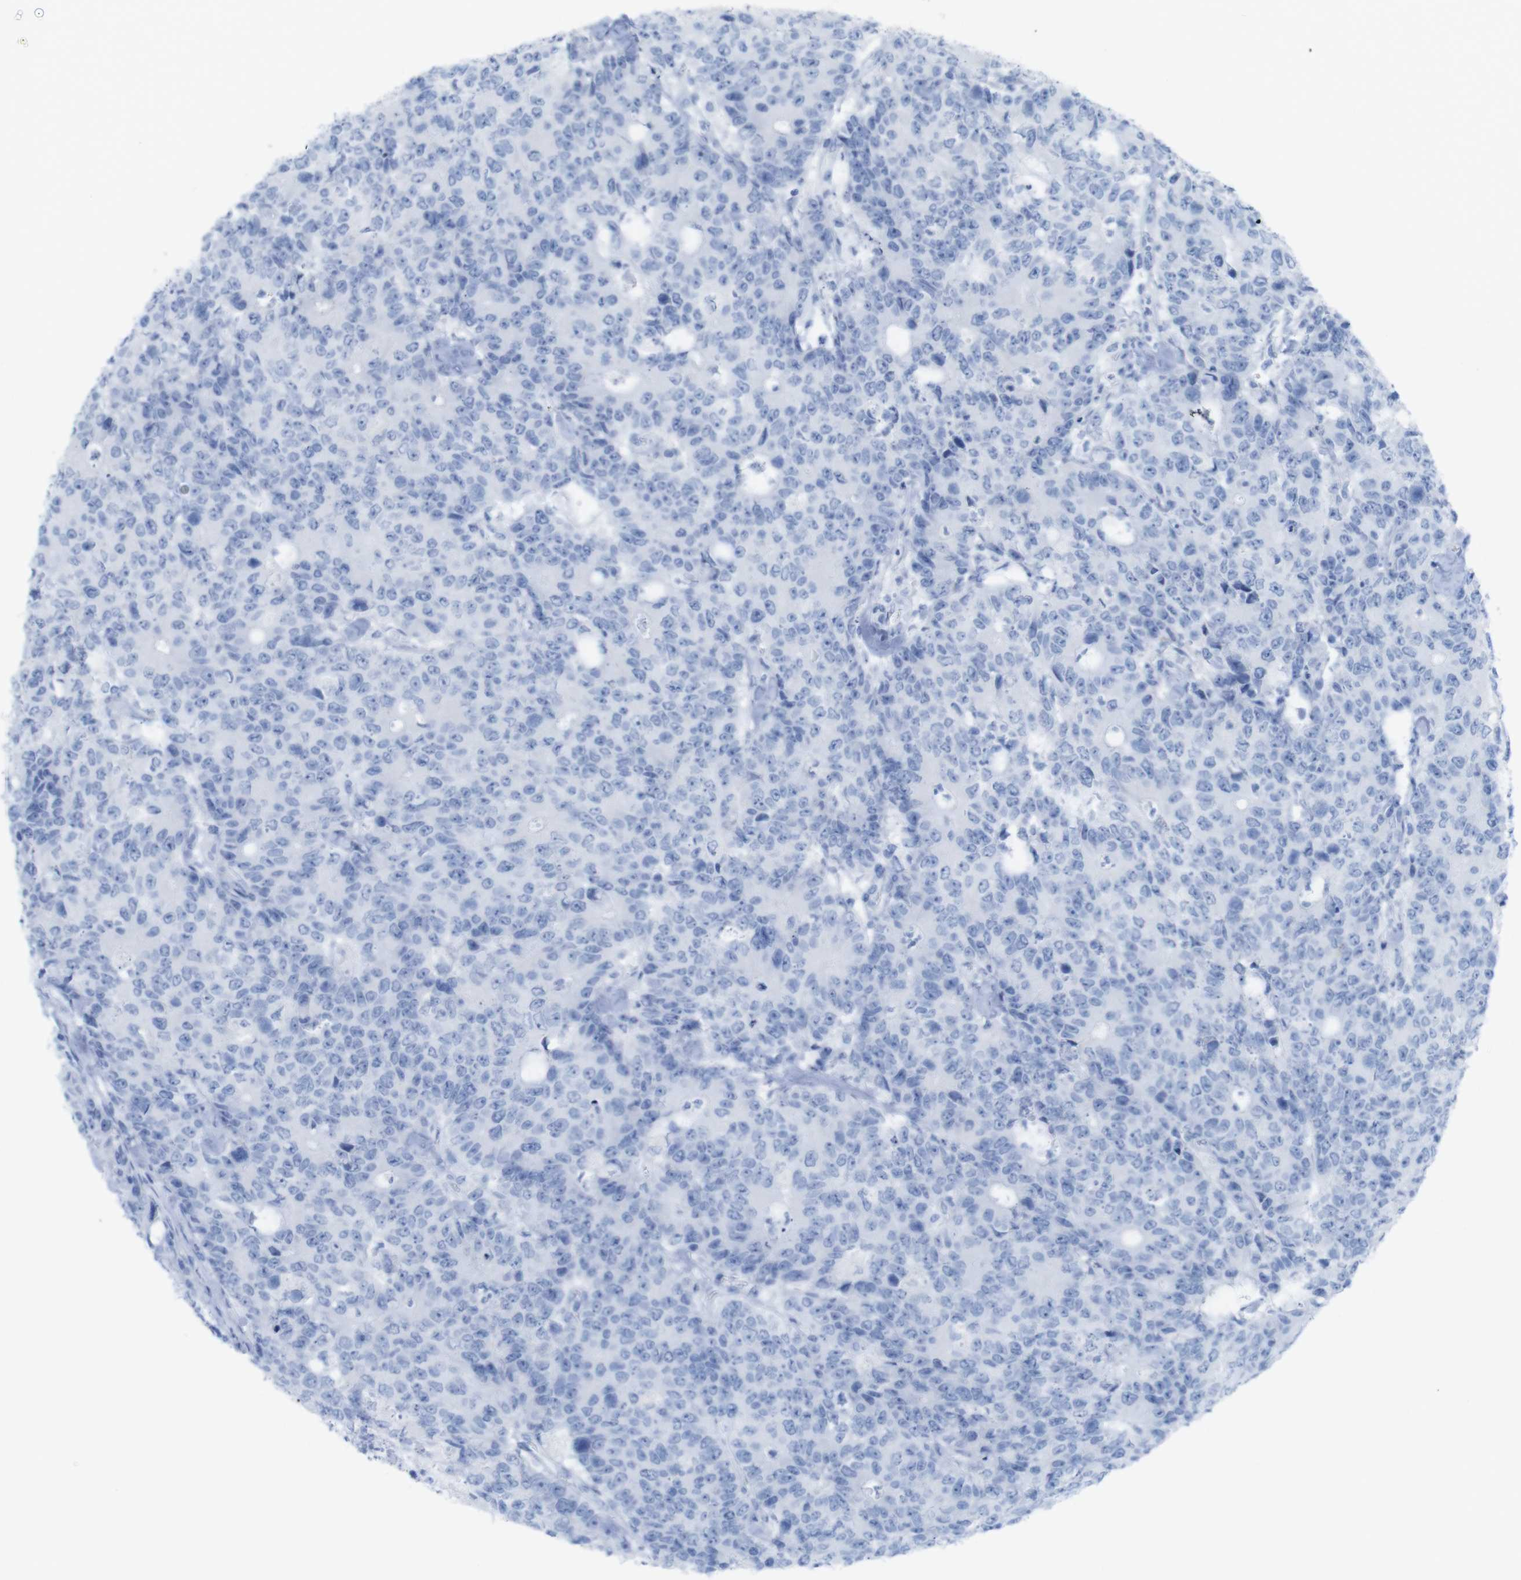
{"staining": {"intensity": "negative", "quantity": "none", "location": "none"}, "tissue": "colorectal cancer", "cell_type": "Tumor cells", "image_type": "cancer", "snomed": [{"axis": "morphology", "description": "Adenocarcinoma, NOS"}, {"axis": "topography", "description": "Colon"}], "caption": "This image is of colorectal cancer (adenocarcinoma) stained with IHC to label a protein in brown with the nuclei are counter-stained blue. There is no expression in tumor cells. Nuclei are stained in blue.", "gene": "MYH7", "patient": {"sex": "female", "age": 86}}